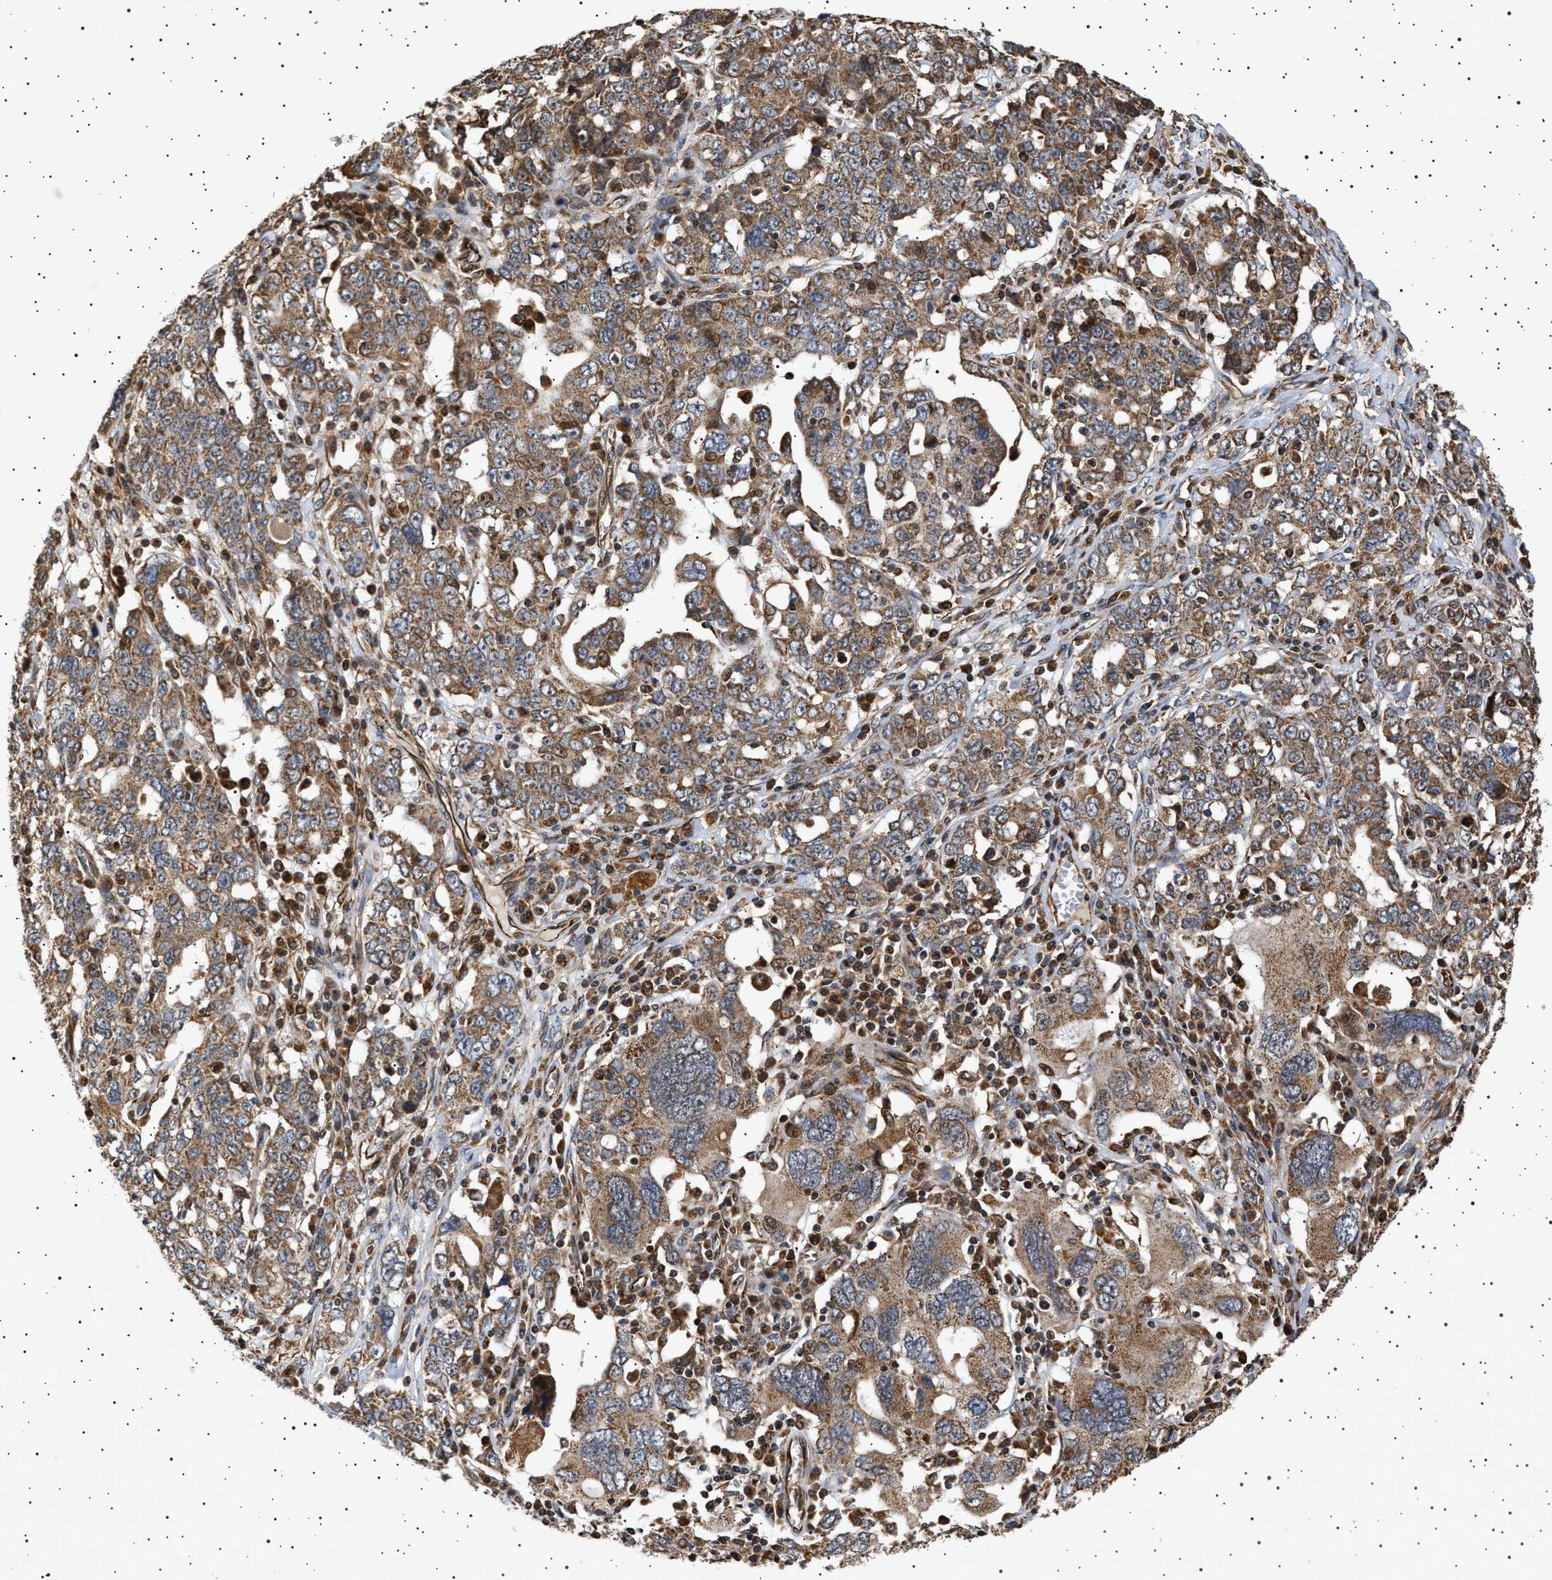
{"staining": {"intensity": "moderate", "quantity": ">75%", "location": "cytoplasmic/membranous"}, "tissue": "ovarian cancer", "cell_type": "Tumor cells", "image_type": "cancer", "snomed": [{"axis": "morphology", "description": "Carcinoma, endometroid"}, {"axis": "topography", "description": "Ovary"}], "caption": "Human ovarian cancer (endometroid carcinoma) stained for a protein (brown) reveals moderate cytoplasmic/membranous positive staining in about >75% of tumor cells.", "gene": "TRUB2", "patient": {"sex": "female", "age": 62}}